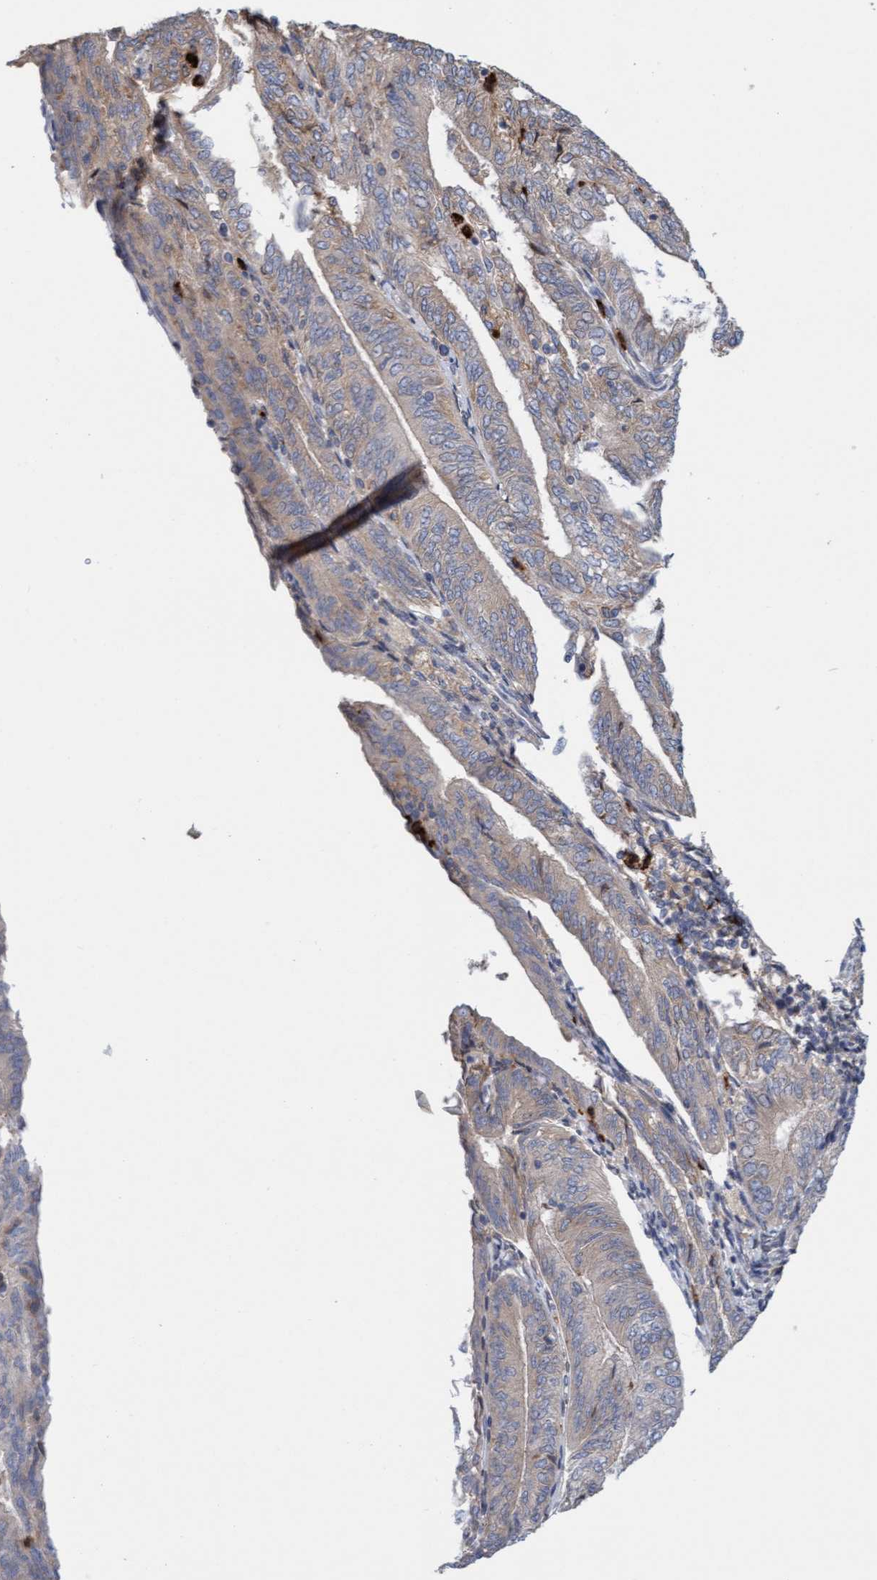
{"staining": {"intensity": "weak", "quantity": "25%-75%", "location": "cytoplasmic/membranous"}, "tissue": "endometrial cancer", "cell_type": "Tumor cells", "image_type": "cancer", "snomed": [{"axis": "morphology", "description": "Adenocarcinoma, NOS"}, {"axis": "topography", "description": "Endometrium"}], "caption": "A brown stain highlights weak cytoplasmic/membranous expression of a protein in adenocarcinoma (endometrial) tumor cells.", "gene": "MMP8", "patient": {"sex": "female", "age": 58}}